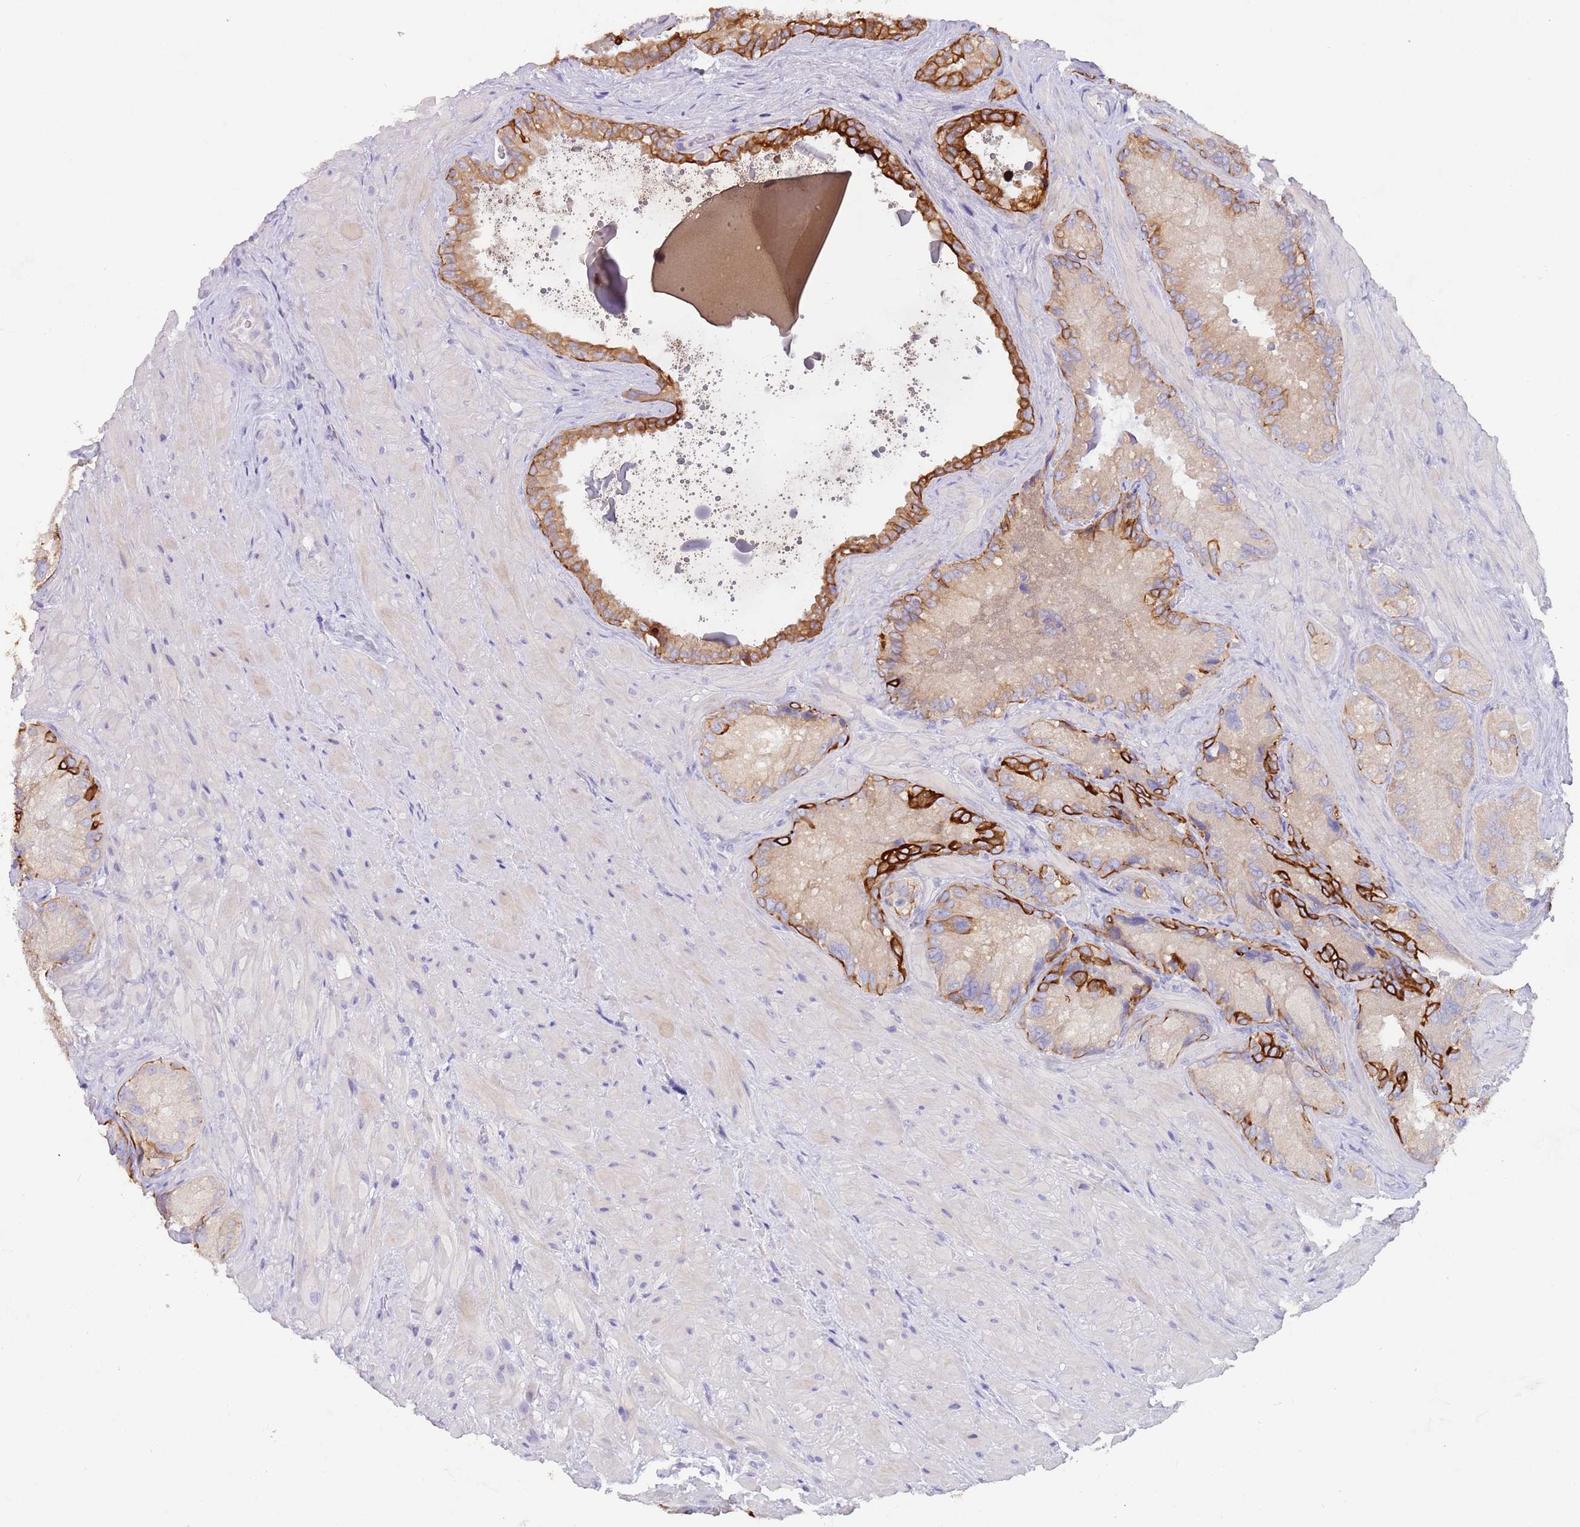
{"staining": {"intensity": "strong", "quantity": "25%-75%", "location": "cytoplasmic/membranous"}, "tissue": "seminal vesicle", "cell_type": "Glandular cells", "image_type": "normal", "snomed": [{"axis": "morphology", "description": "Normal tissue, NOS"}, {"axis": "topography", "description": "Seminal veicle"}], "caption": "A high-resolution histopathology image shows IHC staining of normal seminal vesicle, which exhibits strong cytoplasmic/membranous staining in about 25%-75% of glandular cells. (brown staining indicates protein expression, while blue staining denotes nuclei).", "gene": "CCDC149", "patient": {"sex": "male", "age": 62}}